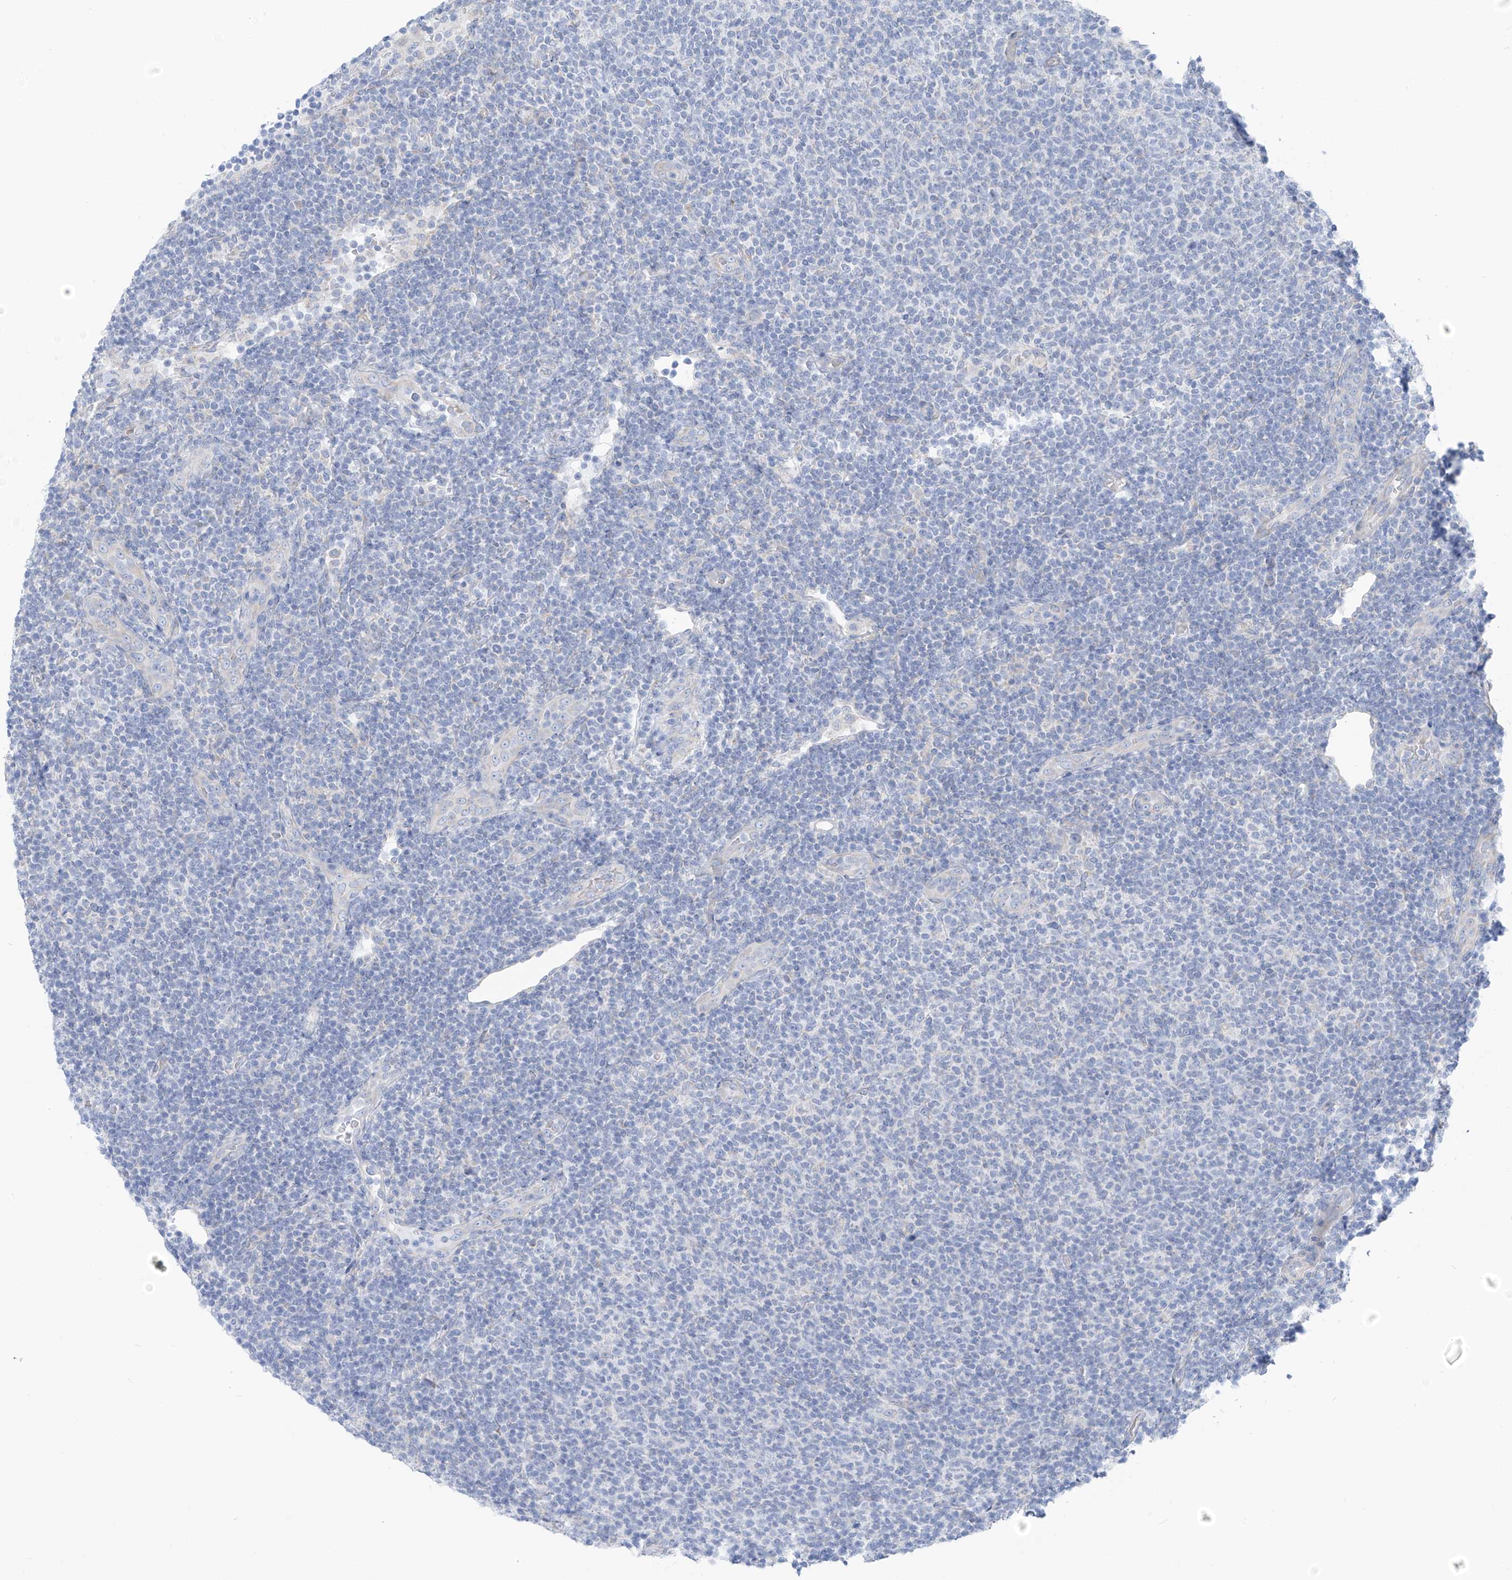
{"staining": {"intensity": "negative", "quantity": "none", "location": "none"}, "tissue": "lymphoma", "cell_type": "Tumor cells", "image_type": "cancer", "snomed": [{"axis": "morphology", "description": "Malignant lymphoma, non-Hodgkin's type, Low grade"}, {"axis": "topography", "description": "Lymph node"}], "caption": "Tumor cells are negative for brown protein staining in lymphoma. Brightfield microscopy of immunohistochemistry (IHC) stained with DAB (3,3'-diaminobenzidine) (brown) and hematoxylin (blue), captured at high magnification.", "gene": "RCN2", "patient": {"sex": "male", "age": 66}}